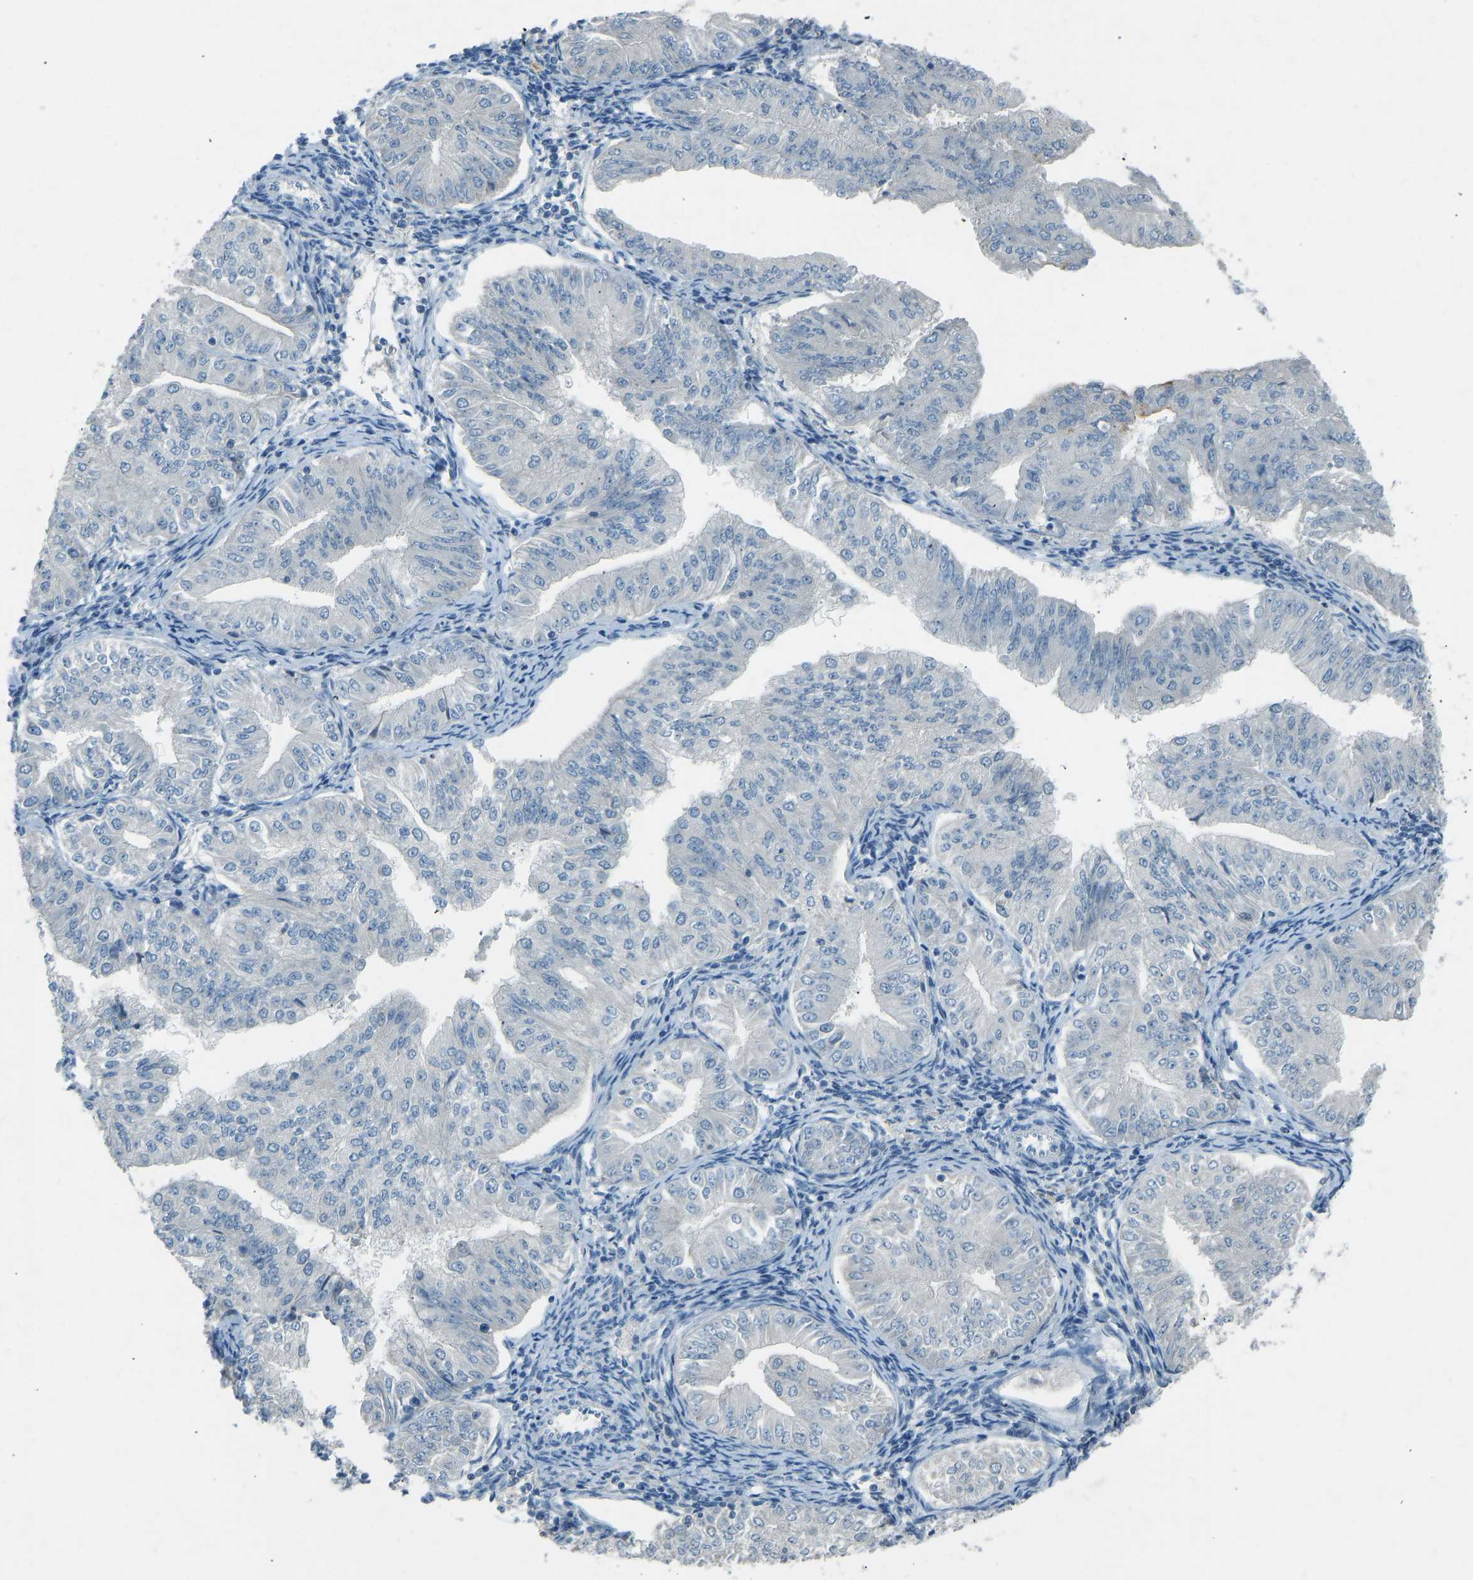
{"staining": {"intensity": "negative", "quantity": "none", "location": "none"}, "tissue": "endometrial cancer", "cell_type": "Tumor cells", "image_type": "cancer", "snomed": [{"axis": "morphology", "description": "Normal tissue, NOS"}, {"axis": "morphology", "description": "Adenocarcinoma, NOS"}, {"axis": "topography", "description": "Endometrium"}], "caption": "Immunohistochemistry (IHC) photomicrograph of neoplastic tissue: human endometrial cancer (adenocarcinoma) stained with DAB (3,3'-diaminobenzidine) displays no significant protein expression in tumor cells.", "gene": "FBLN2", "patient": {"sex": "female", "age": 53}}